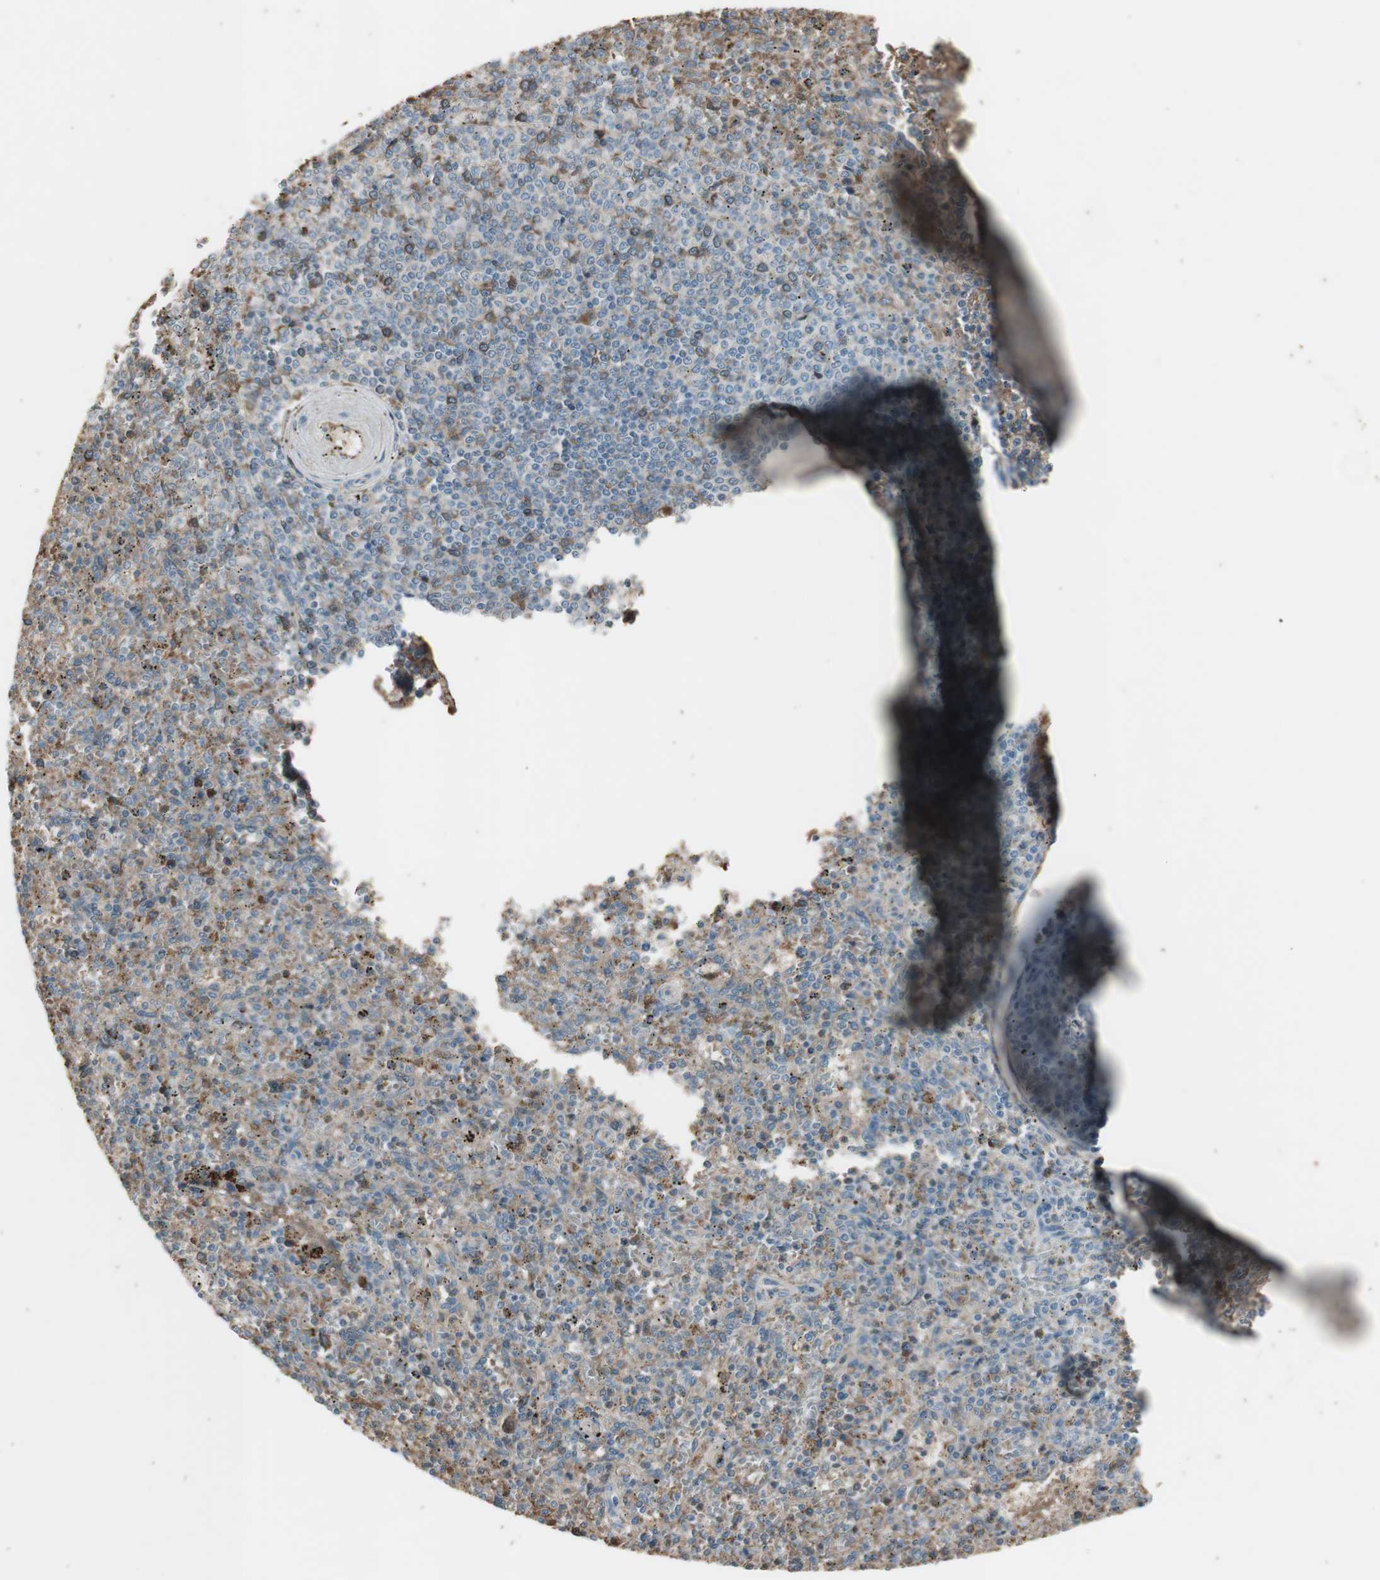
{"staining": {"intensity": "negative", "quantity": "none", "location": "none"}, "tissue": "spleen", "cell_type": "Cells in red pulp", "image_type": "normal", "snomed": [{"axis": "morphology", "description": "Normal tissue, NOS"}, {"axis": "topography", "description": "Spleen"}], "caption": "Immunohistochemistry (IHC) of normal human spleen shows no positivity in cells in red pulp.", "gene": "MMP14", "patient": {"sex": "male", "age": 72}}